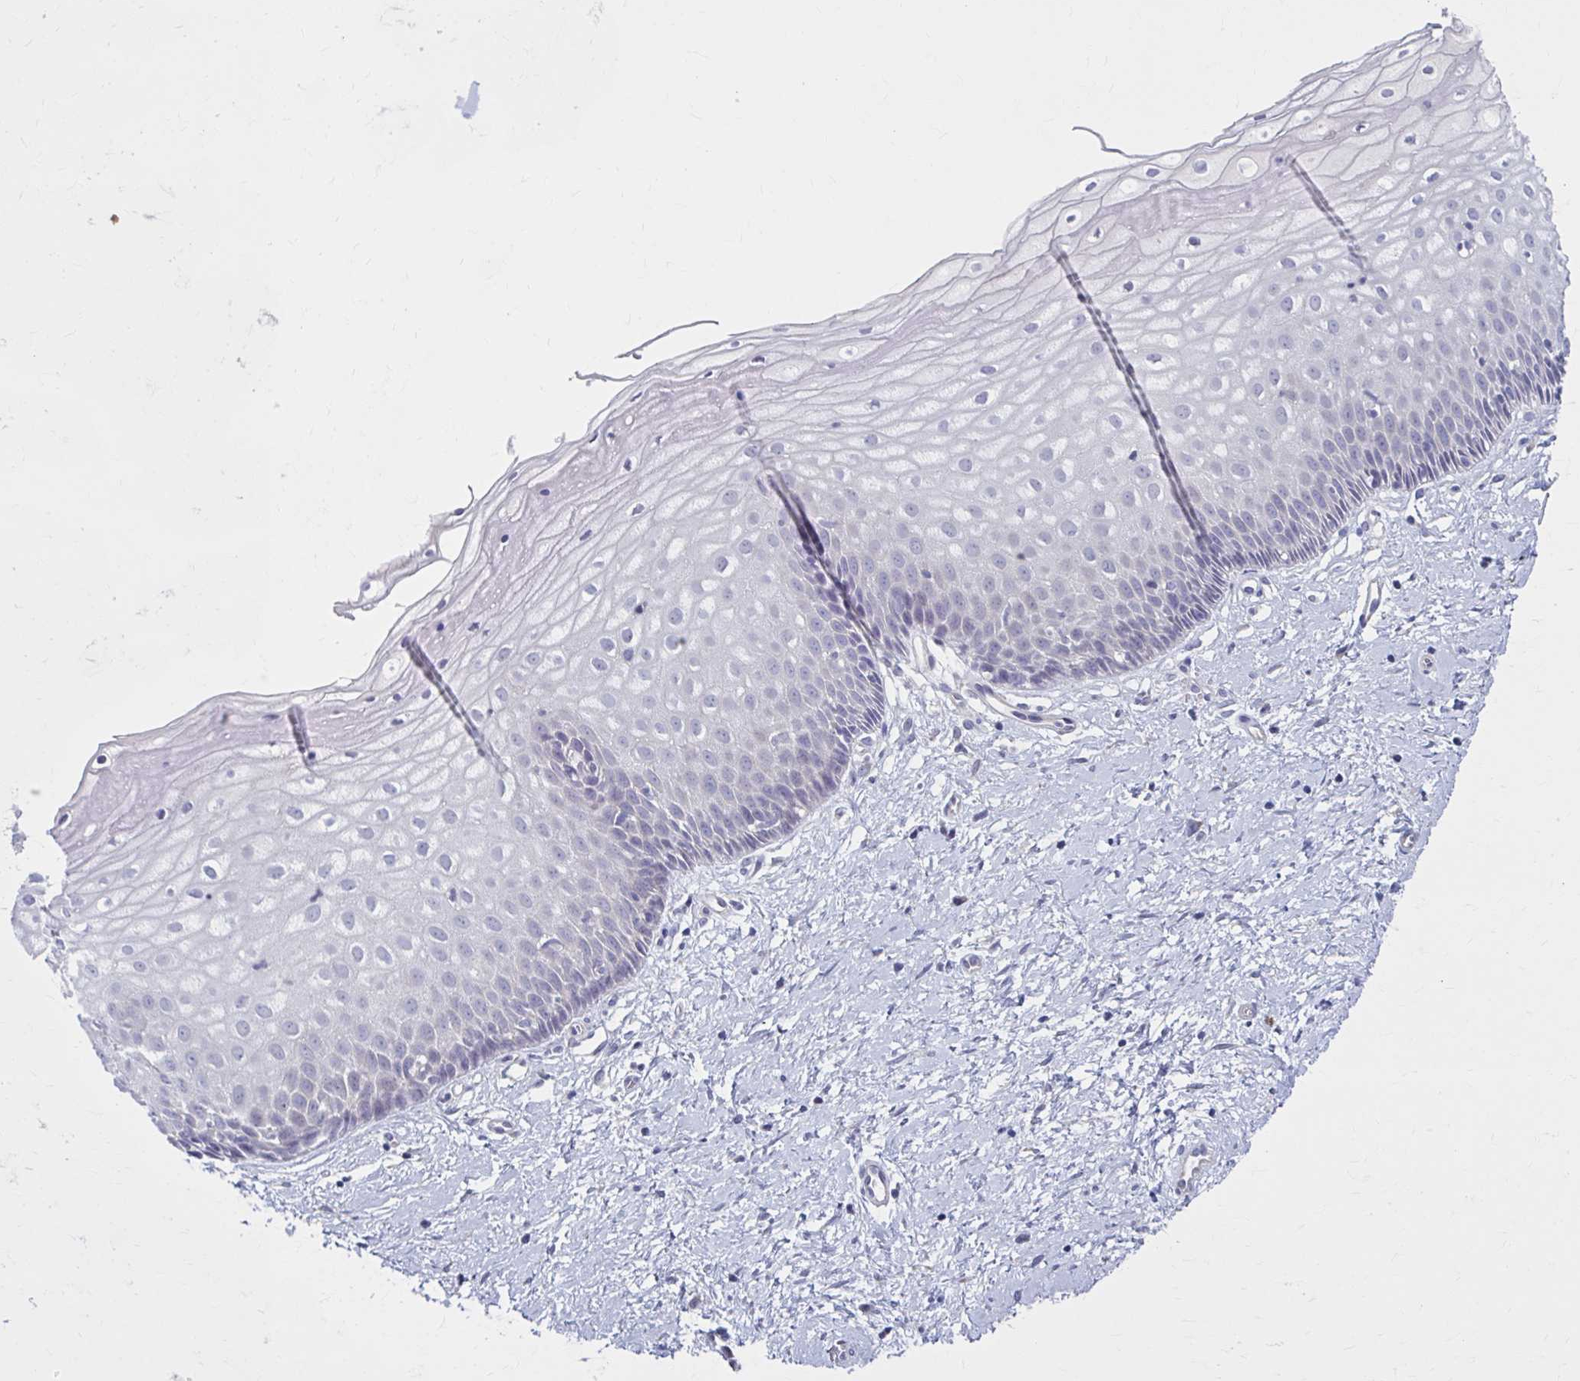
{"staining": {"intensity": "negative", "quantity": "none", "location": "none"}, "tissue": "cervix", "cell_type": "Glandular cells", "image_type": "normal", "snomed": [{"axis": "morphology", "description": "Normal tissue, NOS"}, {"axis": "topography", "description": "Cervix"}], "caption": "Immunohistochemical staining of unremarkable cervix demonstrates no significant staining in glandular cells.", "gene": "CHST3", "patient": {"sex": "female", "age": 36}}